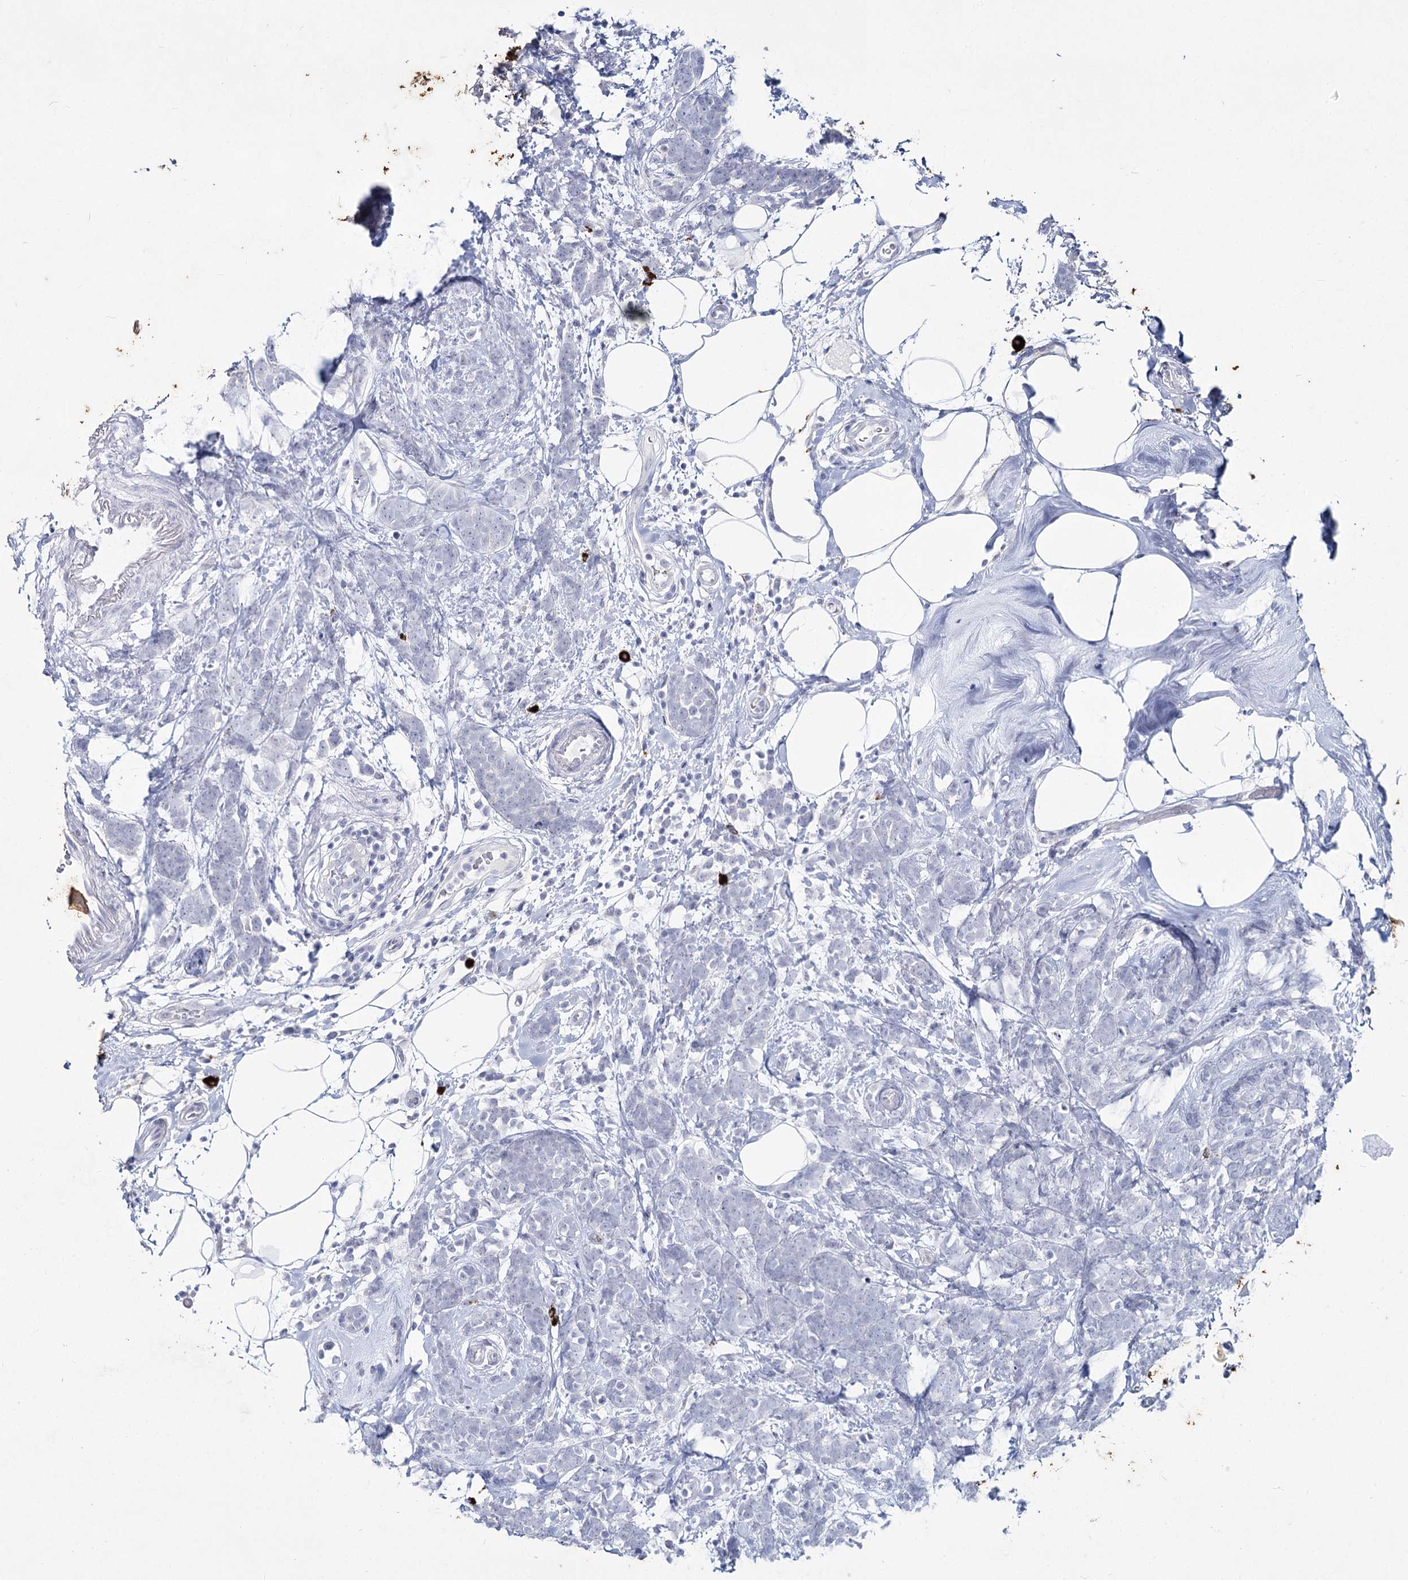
{"staining": {"intensity": "moderate", "quantity": "<25%", "location": "cytoplasmic/membranous"}, "tissue": "breast cancer", "cell_type": "Tumor cells", "image_type": "cancer", "snomed": [{"axis": "morphology", "description": "Lobular carcinoma"}, {"axis": "topography", "description": "Breast"}], "caption": "An immunohistochemistry histopathology image of neoplastic tissue is shown. Protein staining in brown shows moderate cytoplasmic/membranous positivity in breast cancer within tumor cells.", "gene": "CCDC73", "patient": {"sex": "female", "age": 58}}